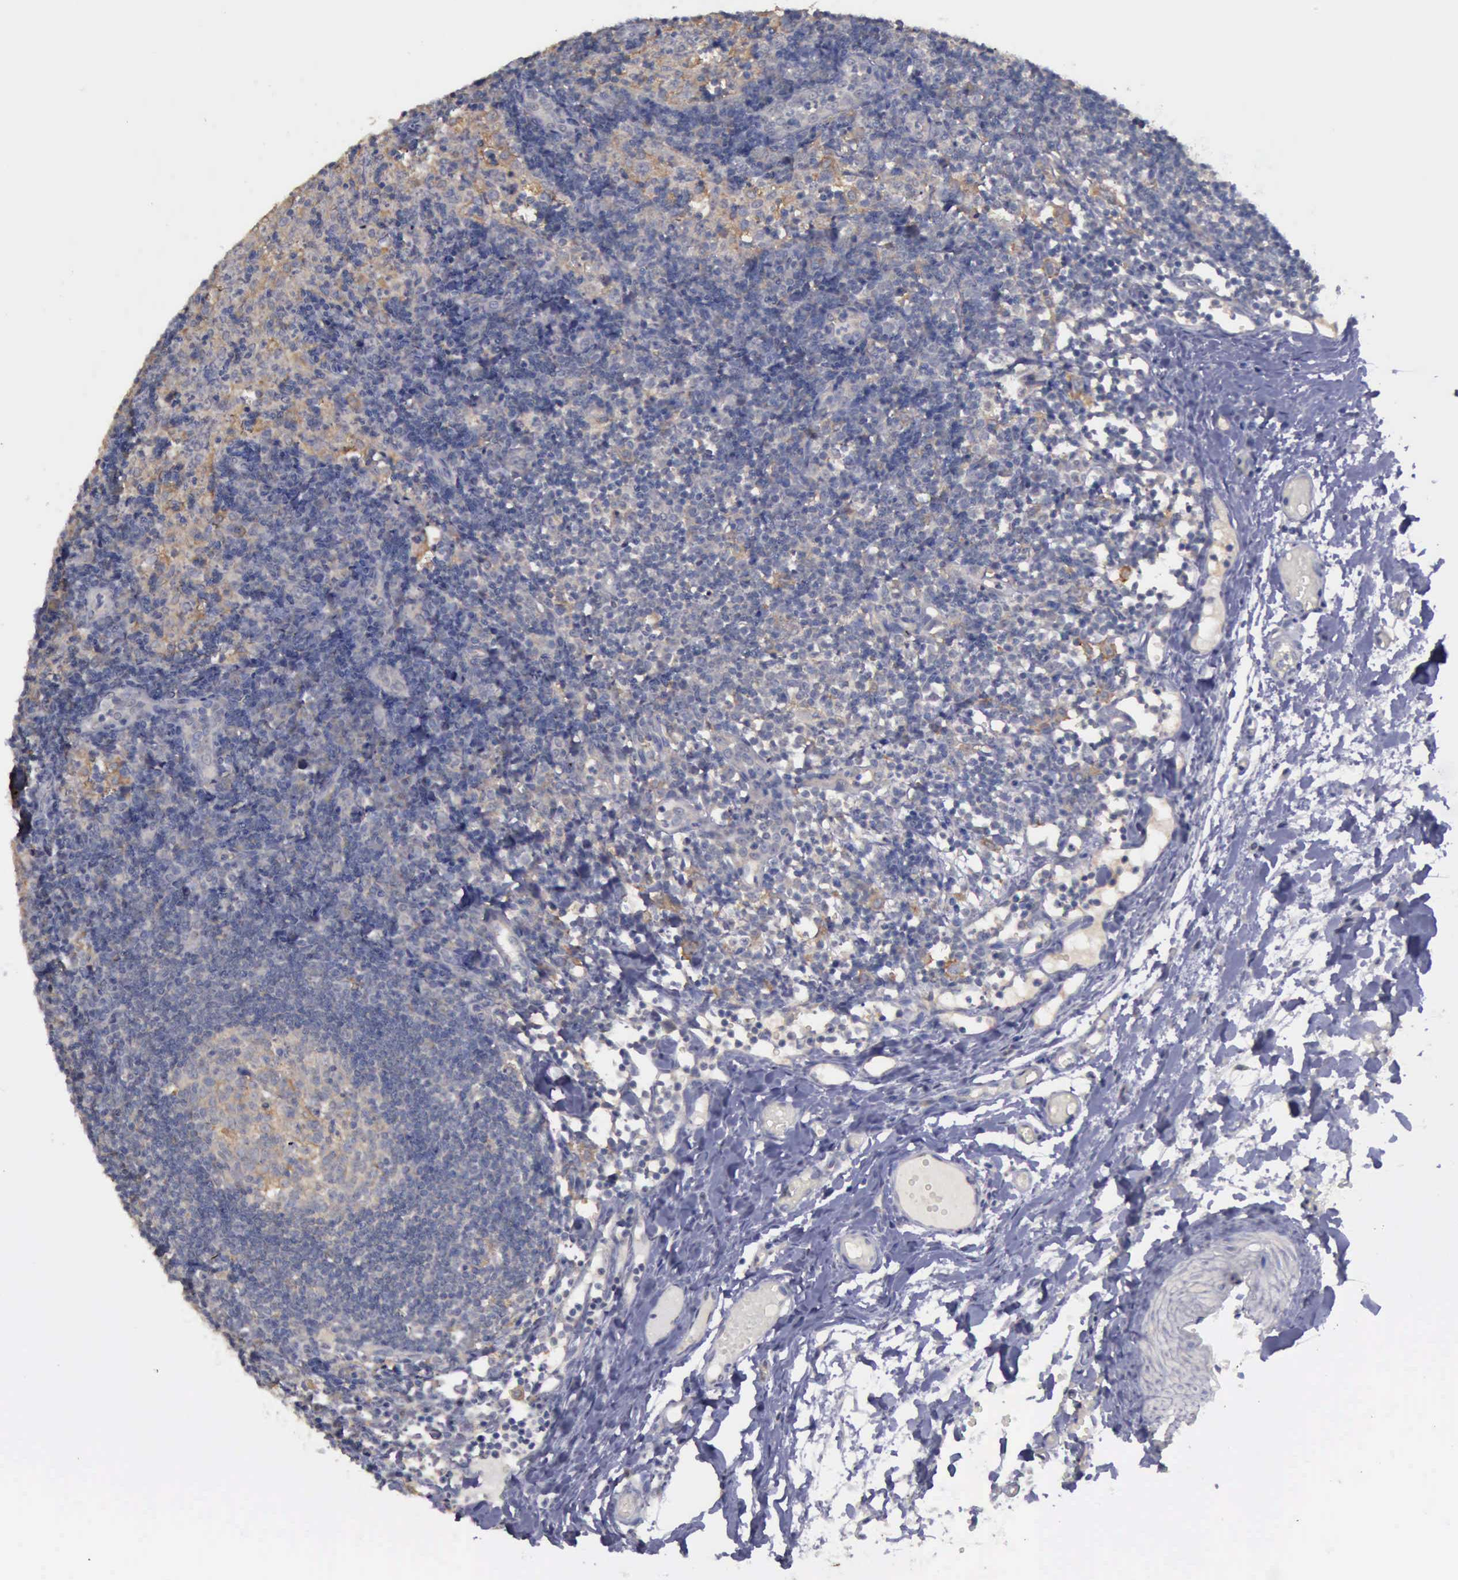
{"staining": {"intensity": "weak", "quantity": "<25%", "location": "cytoplasmic/membranous"}, "tissue": "lymph node", "cell_type": "Germinal center cells", "image_type": "normal", "snomed": [{"axis": "morphology", "description": "Normal tissue, NOS"}, {"axis": "morphology", "description": "Inflammation, NOS"}, {"axis": "topography", "description": "Lymph node"}, {"axis": "topography", "description": "Salivary gland"}], "caption": "An immunohistochemistry histopathology image of benign lymph node is shown. There is no staining in germinal center cells of lymph node. The staining was performed using DAB (3,3'-diaminobenzidine) to visualize the protein expression in brown, while the nuclei were stained in blue with hematoxylin (Magnification: 20x).", "gene": "PHKA1", "patient": {"sex": "male", "age": 3}}